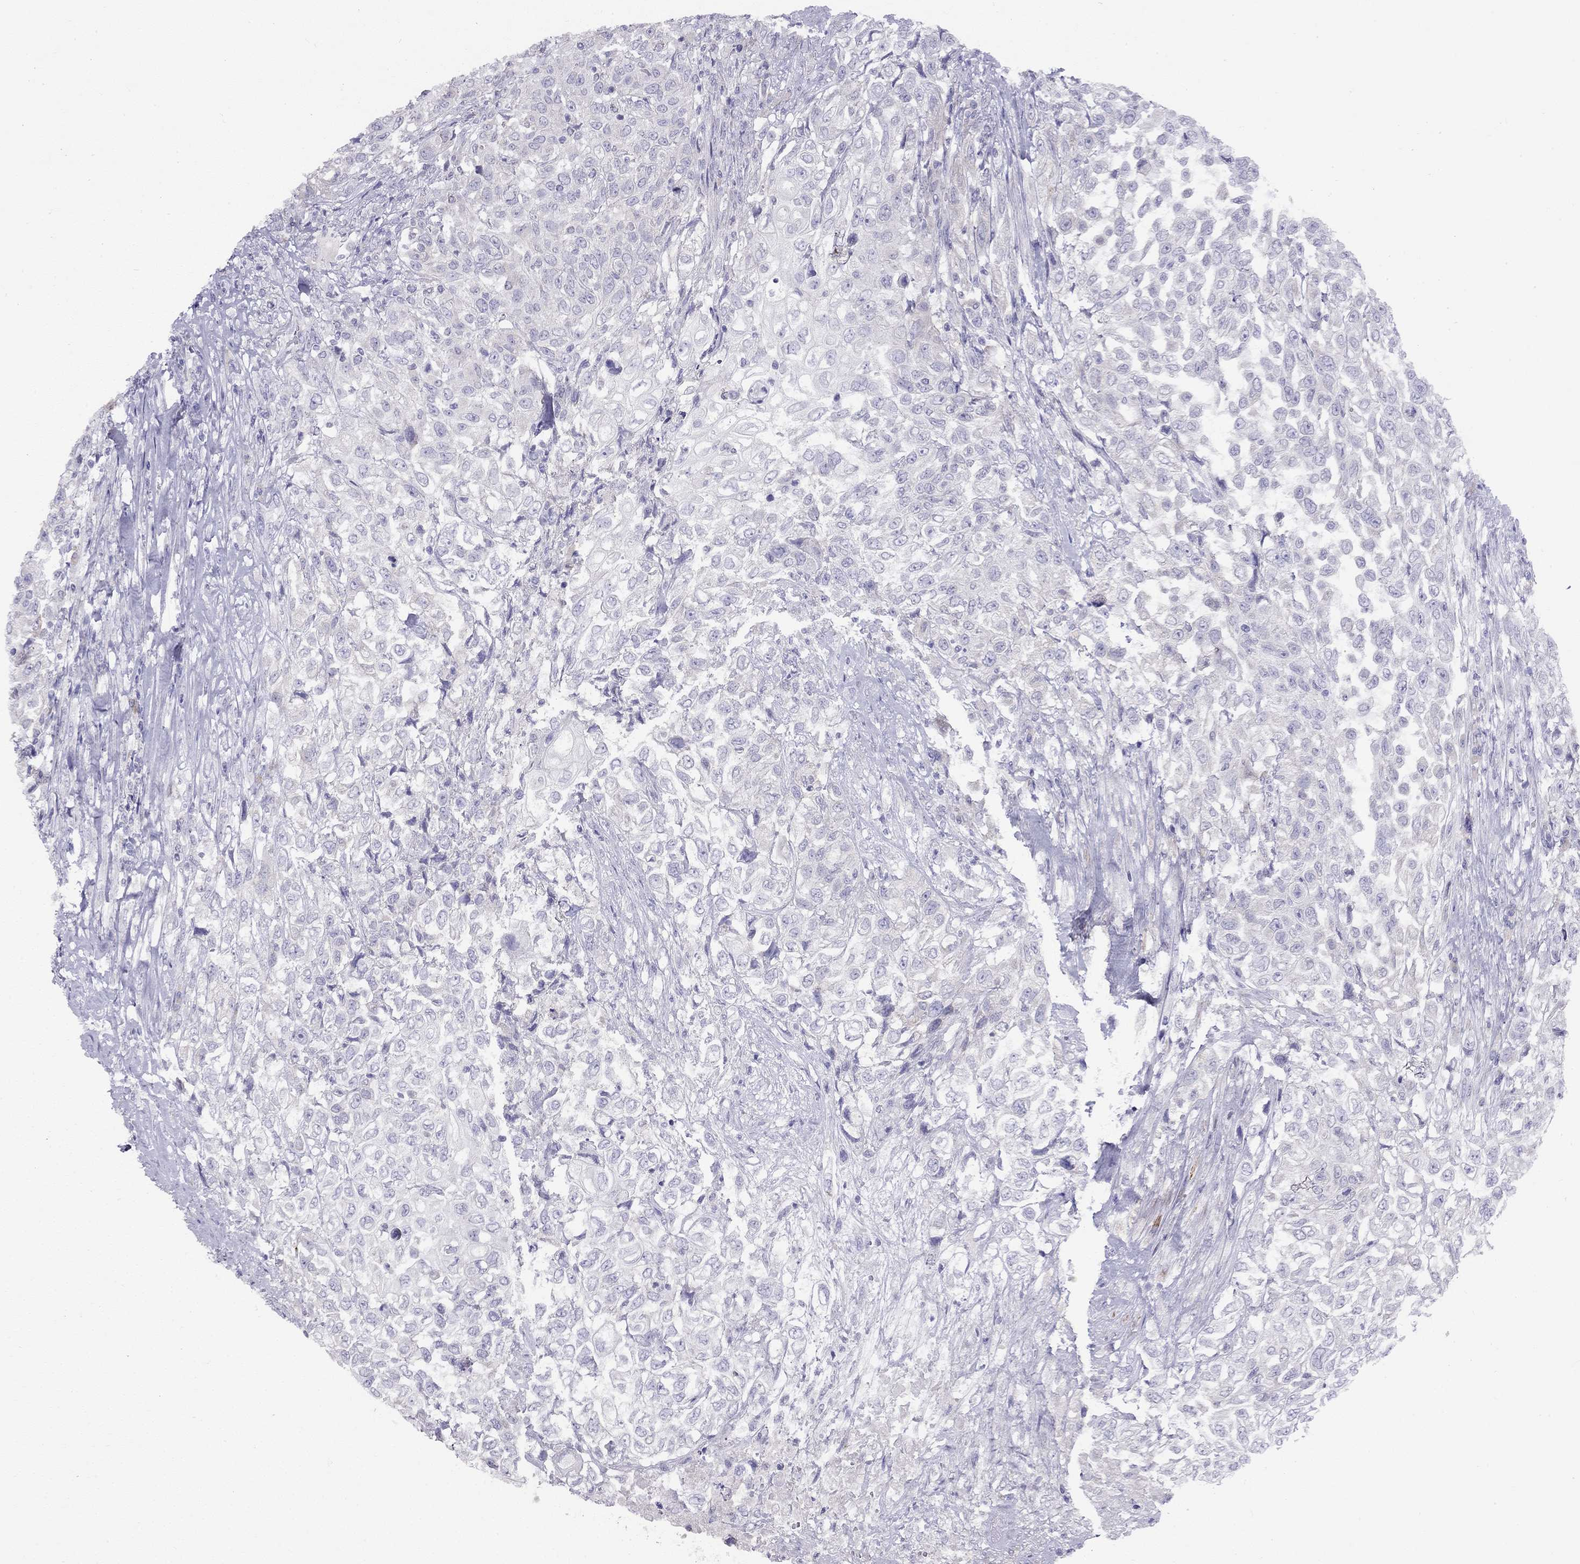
{"staining": {"intensity": "negative", "quantity": "none", "location": "none"}, "tissue": "urothelial cancer", "cell_type": "Tumor cells", "image_type": "cancer", "snomed": [{"axis": "morphology", "description": "Urothelial carcinoma, High grade"}, {"axis": "topography", "description": "Urinary bladder"}], "caption": "This image is of high-grade urothelial carcinoma stained with immunohistochemistry (IHC) to label a protein in brown with the nuclei are counter-stained blue. There is no staining in tumor cells.", "gene": "CPNE4", "patient": {"sex": "female", "age": 56}}